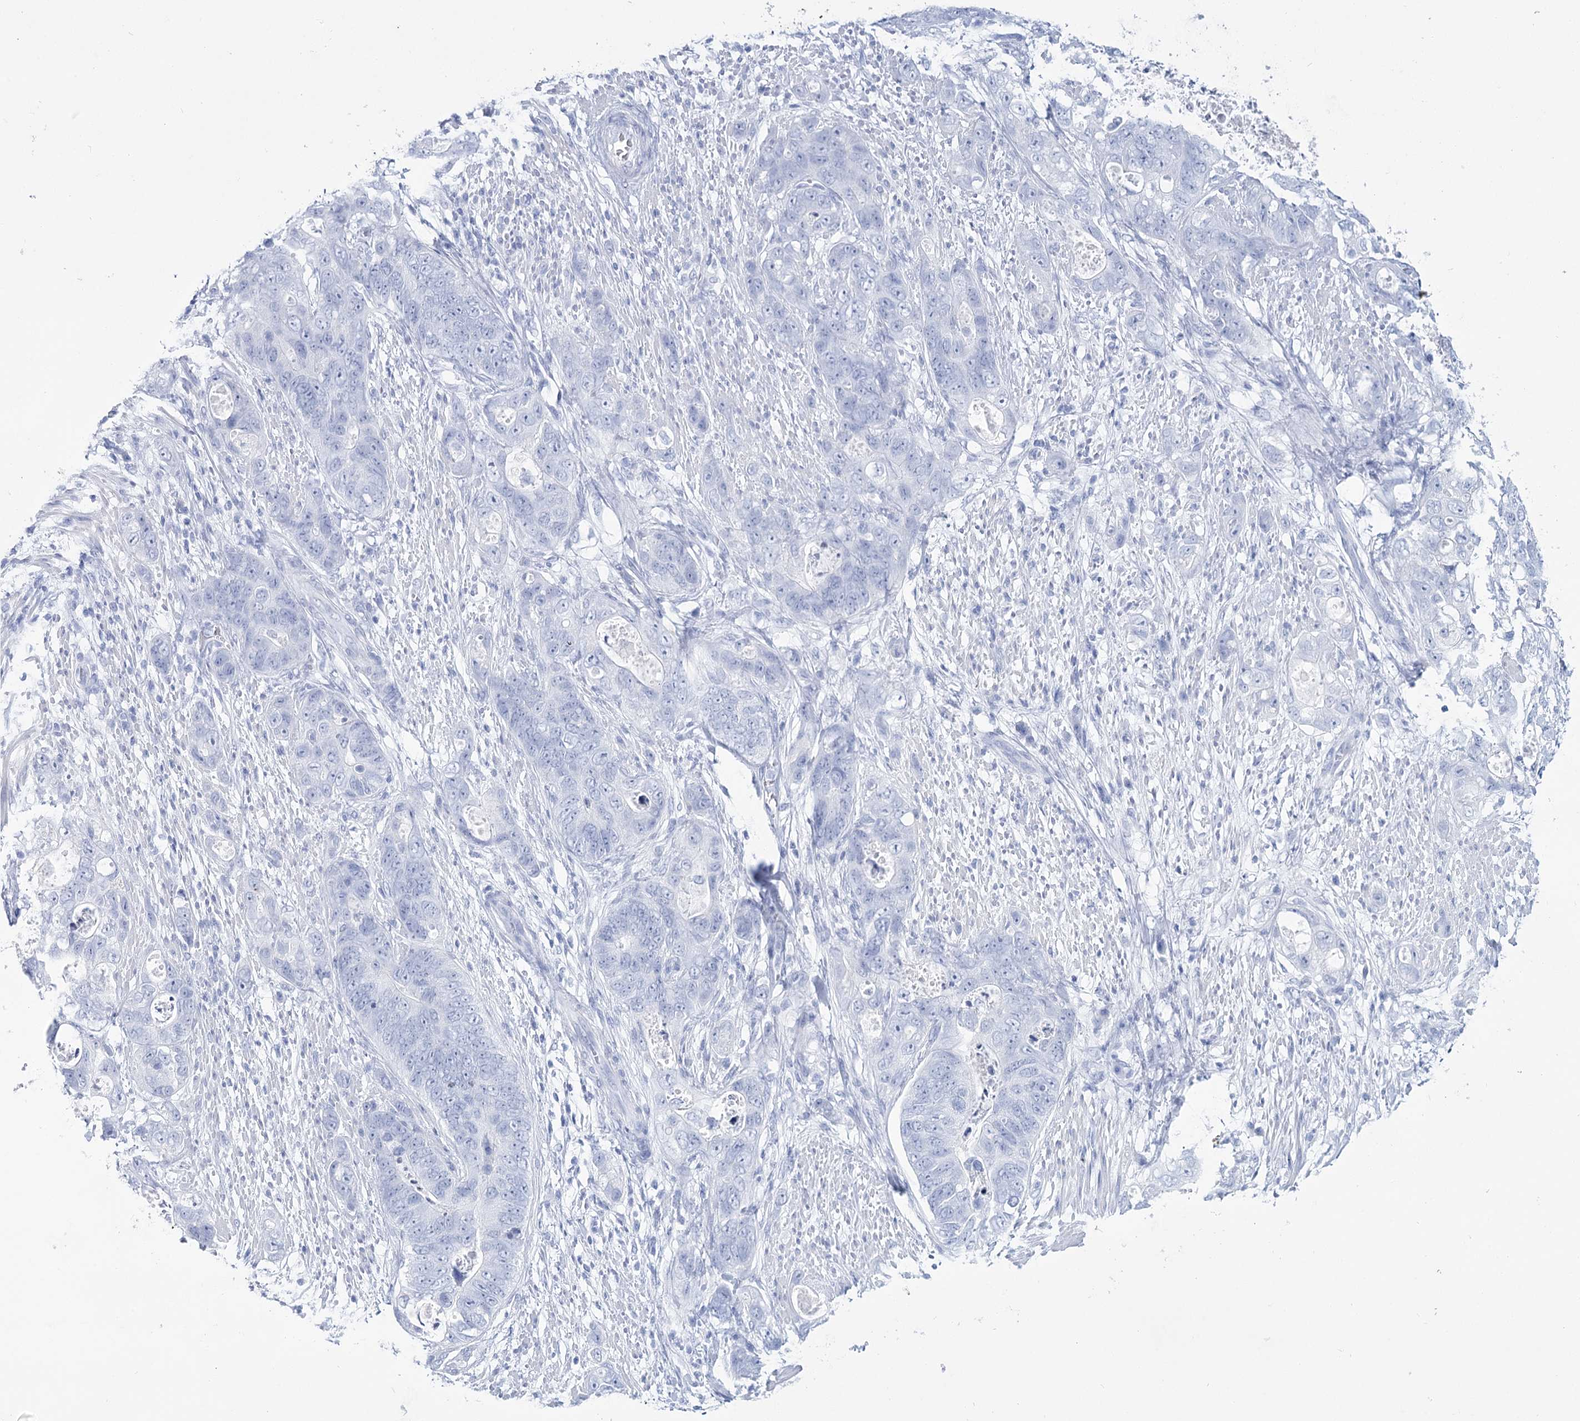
{"staining": {"intensity": "negative", "quantity": "none", "location": "none"}, "tissue": "stomach cancer", "cell_type": "Tumor cells", "image_type": "cancer", "snomed": [{"axis": "morphology", "description": "Adenocarcinoma, NOS"}, {"axis": "topography", "description": "Stomach"}], "caption": "Immunohistochemistry image of neoplastic tissue: human stomach cancer stained with DAB (3,3'-diaminobenzidine) shows no significant protein positivity in tumor cells.", "gene": "RNF186", "patient": {"sex": "female", "age": 89}}